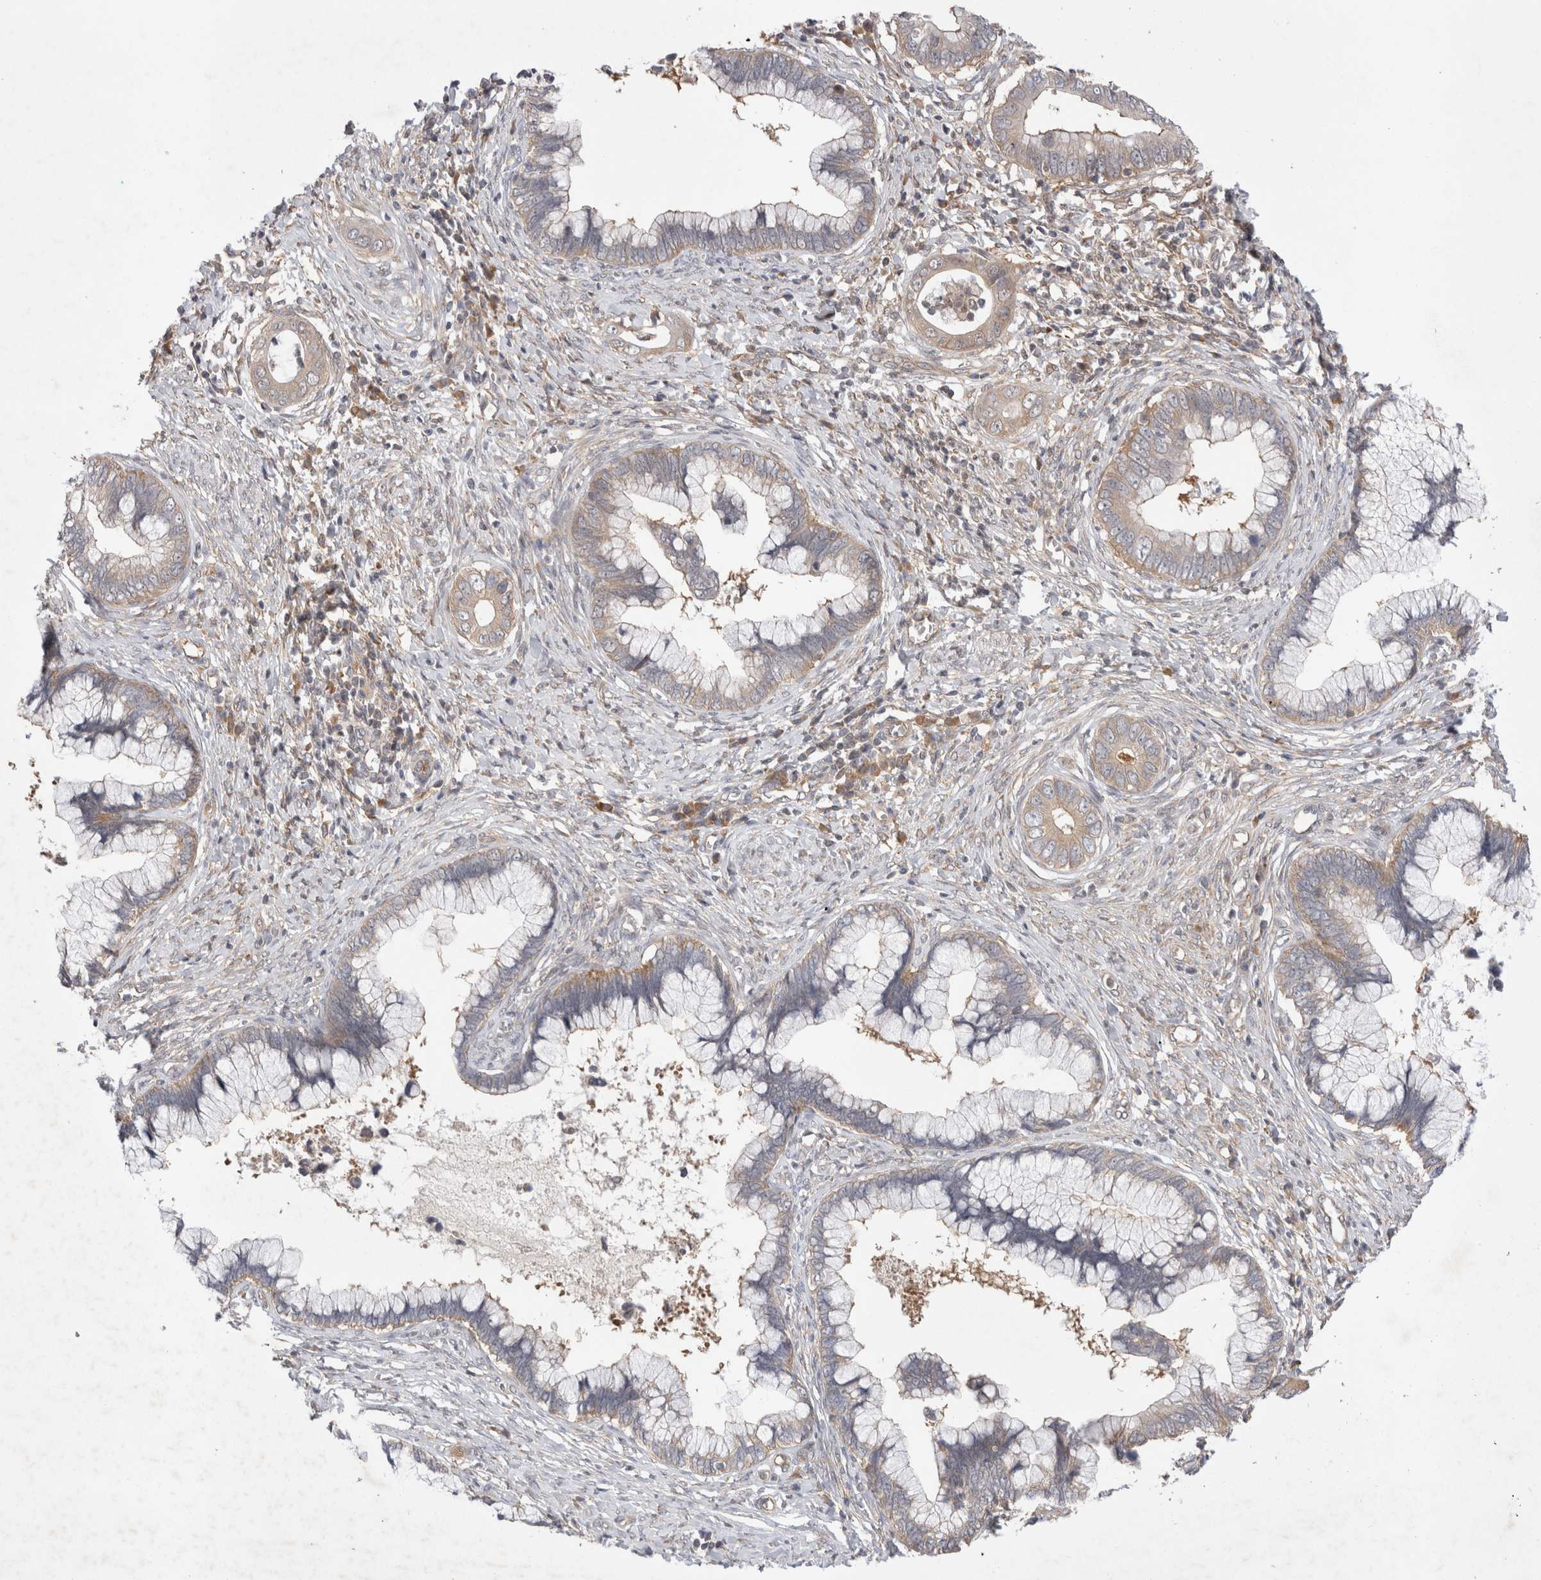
{"staining": {"intensity": "weak", "quantity": ">75%", "location": "cytoplasmic/membranous"}, "tissue": "cervical cancer", "cell_type": "Tumor cells", "image_type": "cancer", "snomed": [{"axis": "morphology", "description": "Adenocarcinoma, NOS"}, {"axis": "topography", "description": "Cervix"}], "caption": "This image displays immunohistochemistry (IHC) staining of cervical cancer, with low weak cytoplasmic/membranous staining in approximately >75% of tumor cells.", "gene": "EIF3E", "patient": {"sex": "female", "age": 44}}